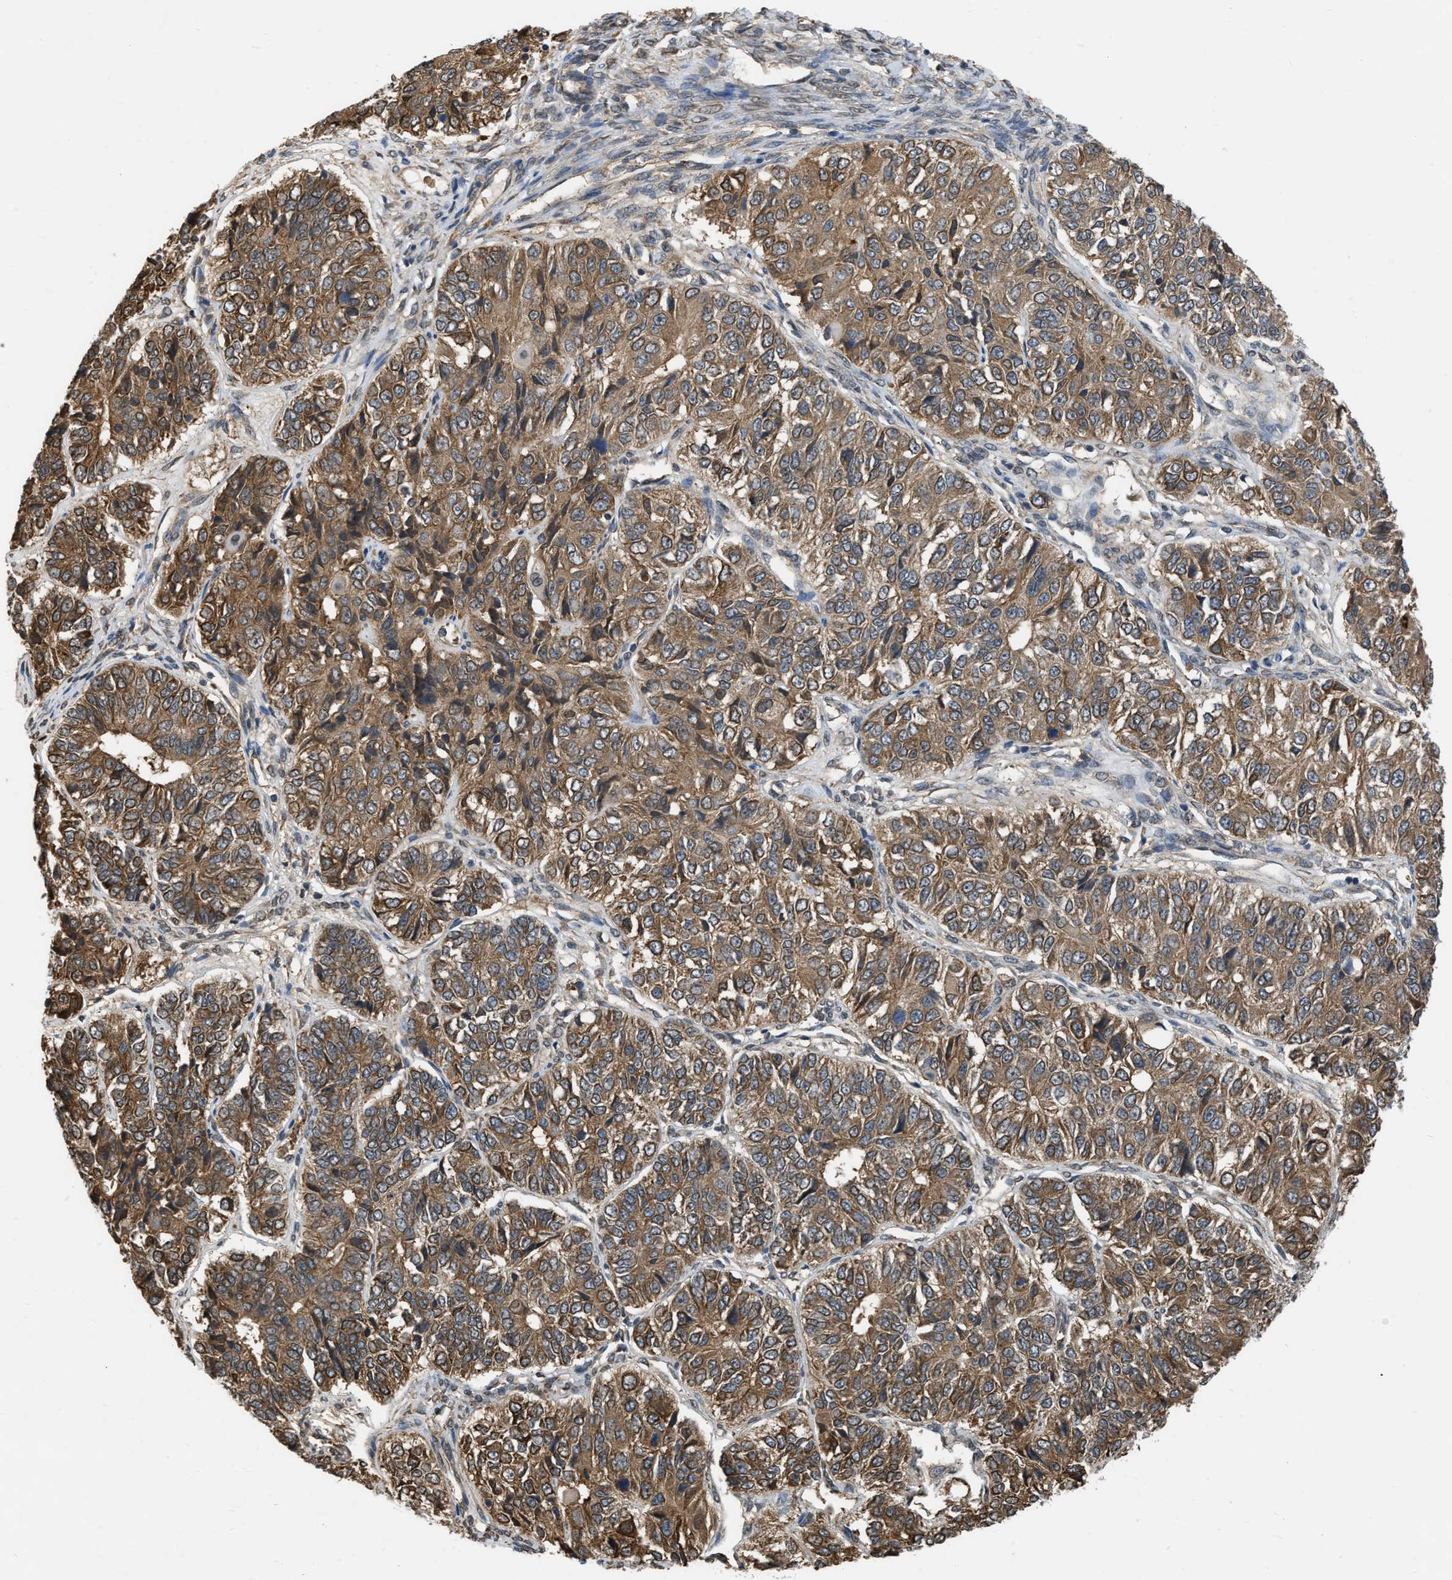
{"staining": {"intensity": "moderate", "quantity": ">75%", "location": "cytoplasmic/membranous"}, "tissue": "ovarian cancer", "cell_type": "Tumor cells", "image_type": "cancer", "snomed": [{"axis": "morphology", "description": "Carcinoma, endometroid"}, {"axis": "topography", "description": "Ovary"}], "caption": "Immunohistochemical staining of human ovarian endometroid carcinoma reveals medium levels of moderate cytoplasmic/membranous positivity in about >75% of tumor cells.", "gene": "BCL7C", "patient": {"sex": "female", "age": 51}}